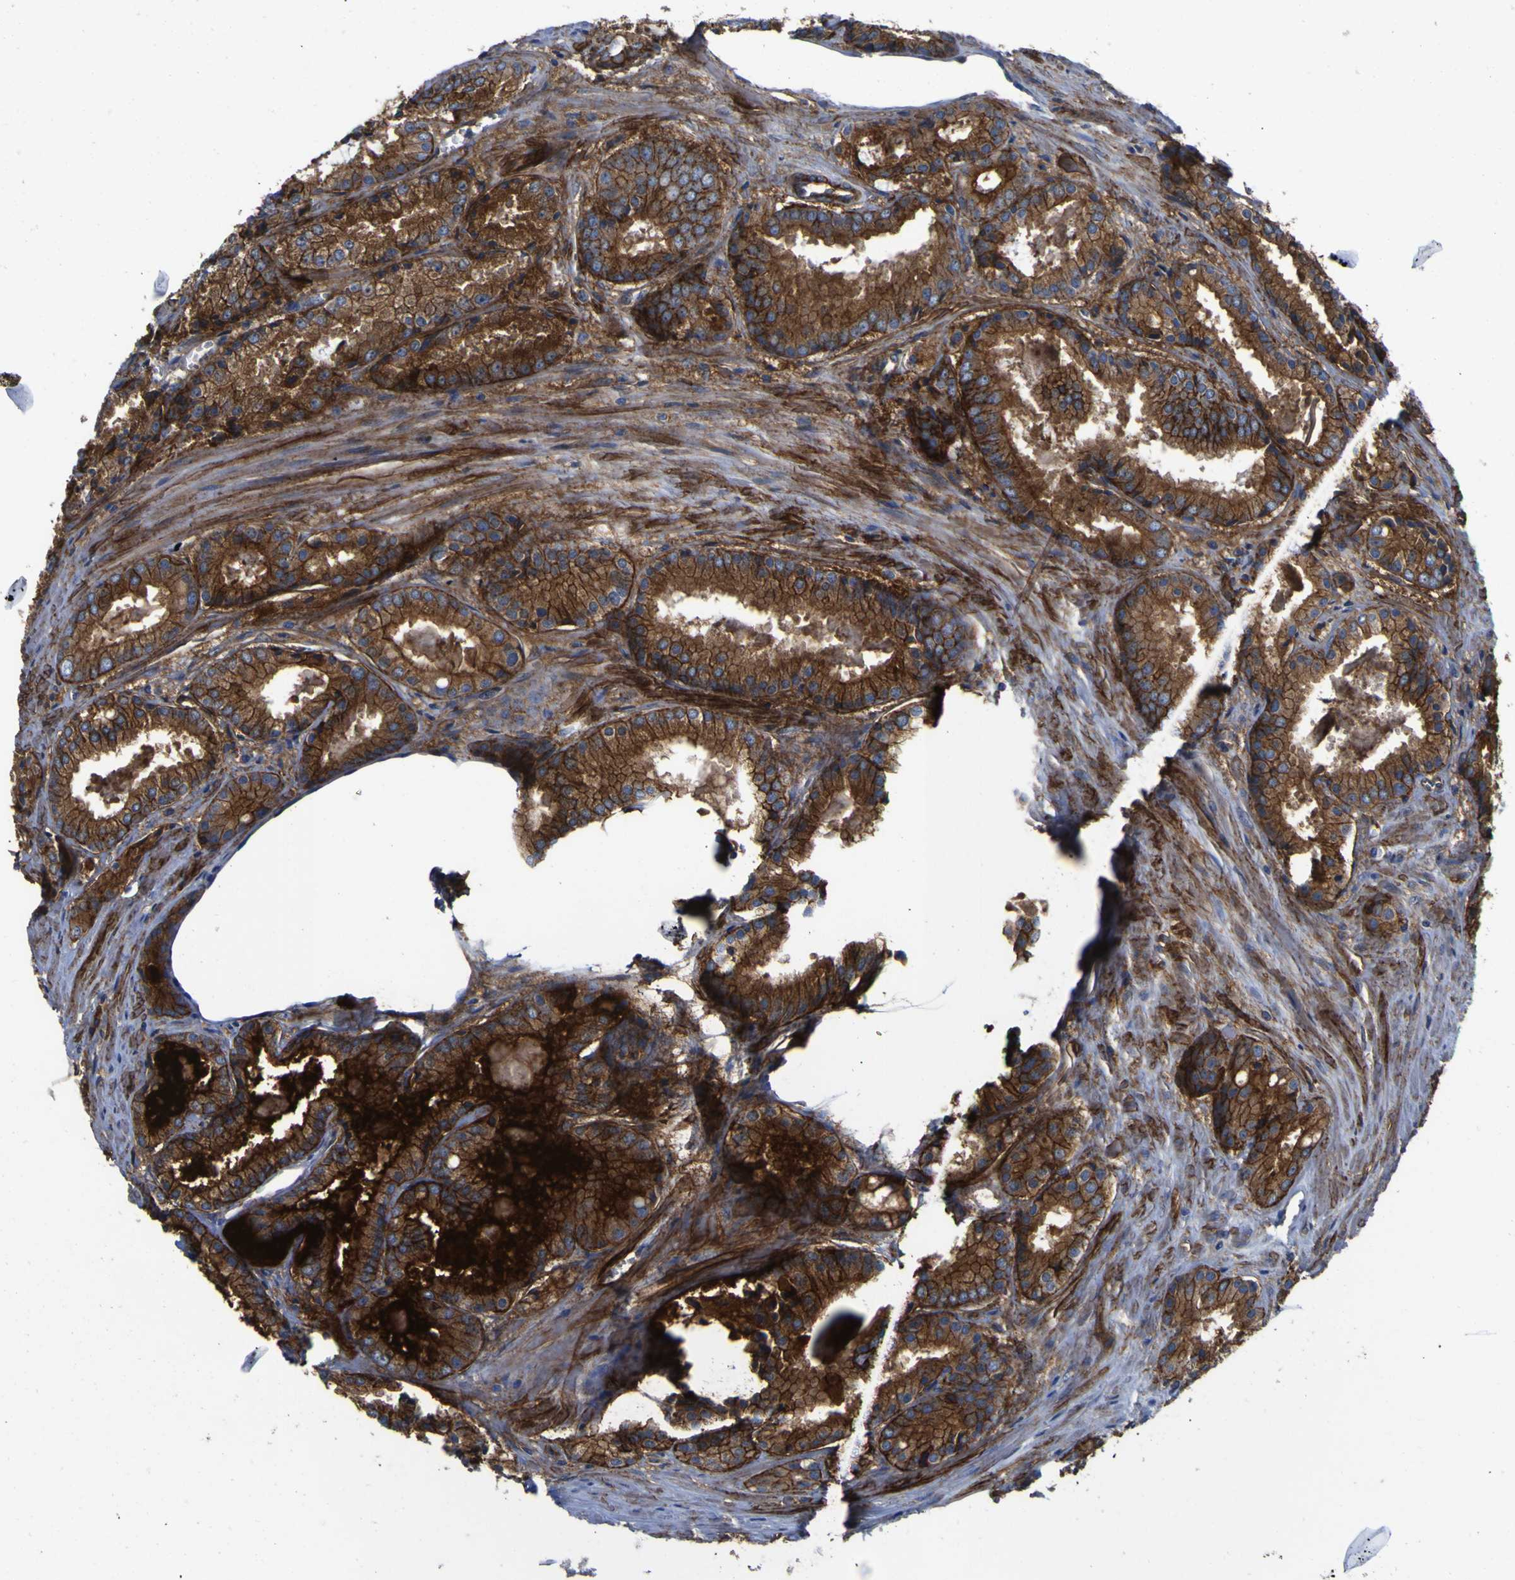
{"staining": {"intensity": "moderate", "quantity": ">75%", "location": "cytoplasmic/membranous"}, "tissue": "prostate cancer", "cell_type": "Tumor cells", "image_type": "cancer", "snomed": [{"axis": "morphology", "description": "Adenocarcinoma, Low grade"}, {"axis": "topography", "description": "Prostate"}], "caption": "Low-grade adenocarcinoma (prostate) was stained to show a protein in brown. There is medium levels of moderate cytoplasmic/membranous expression in approximately >75% of tumor cells.", "gene": "CD151", "patient": {"sex": "male", "age": 64}}